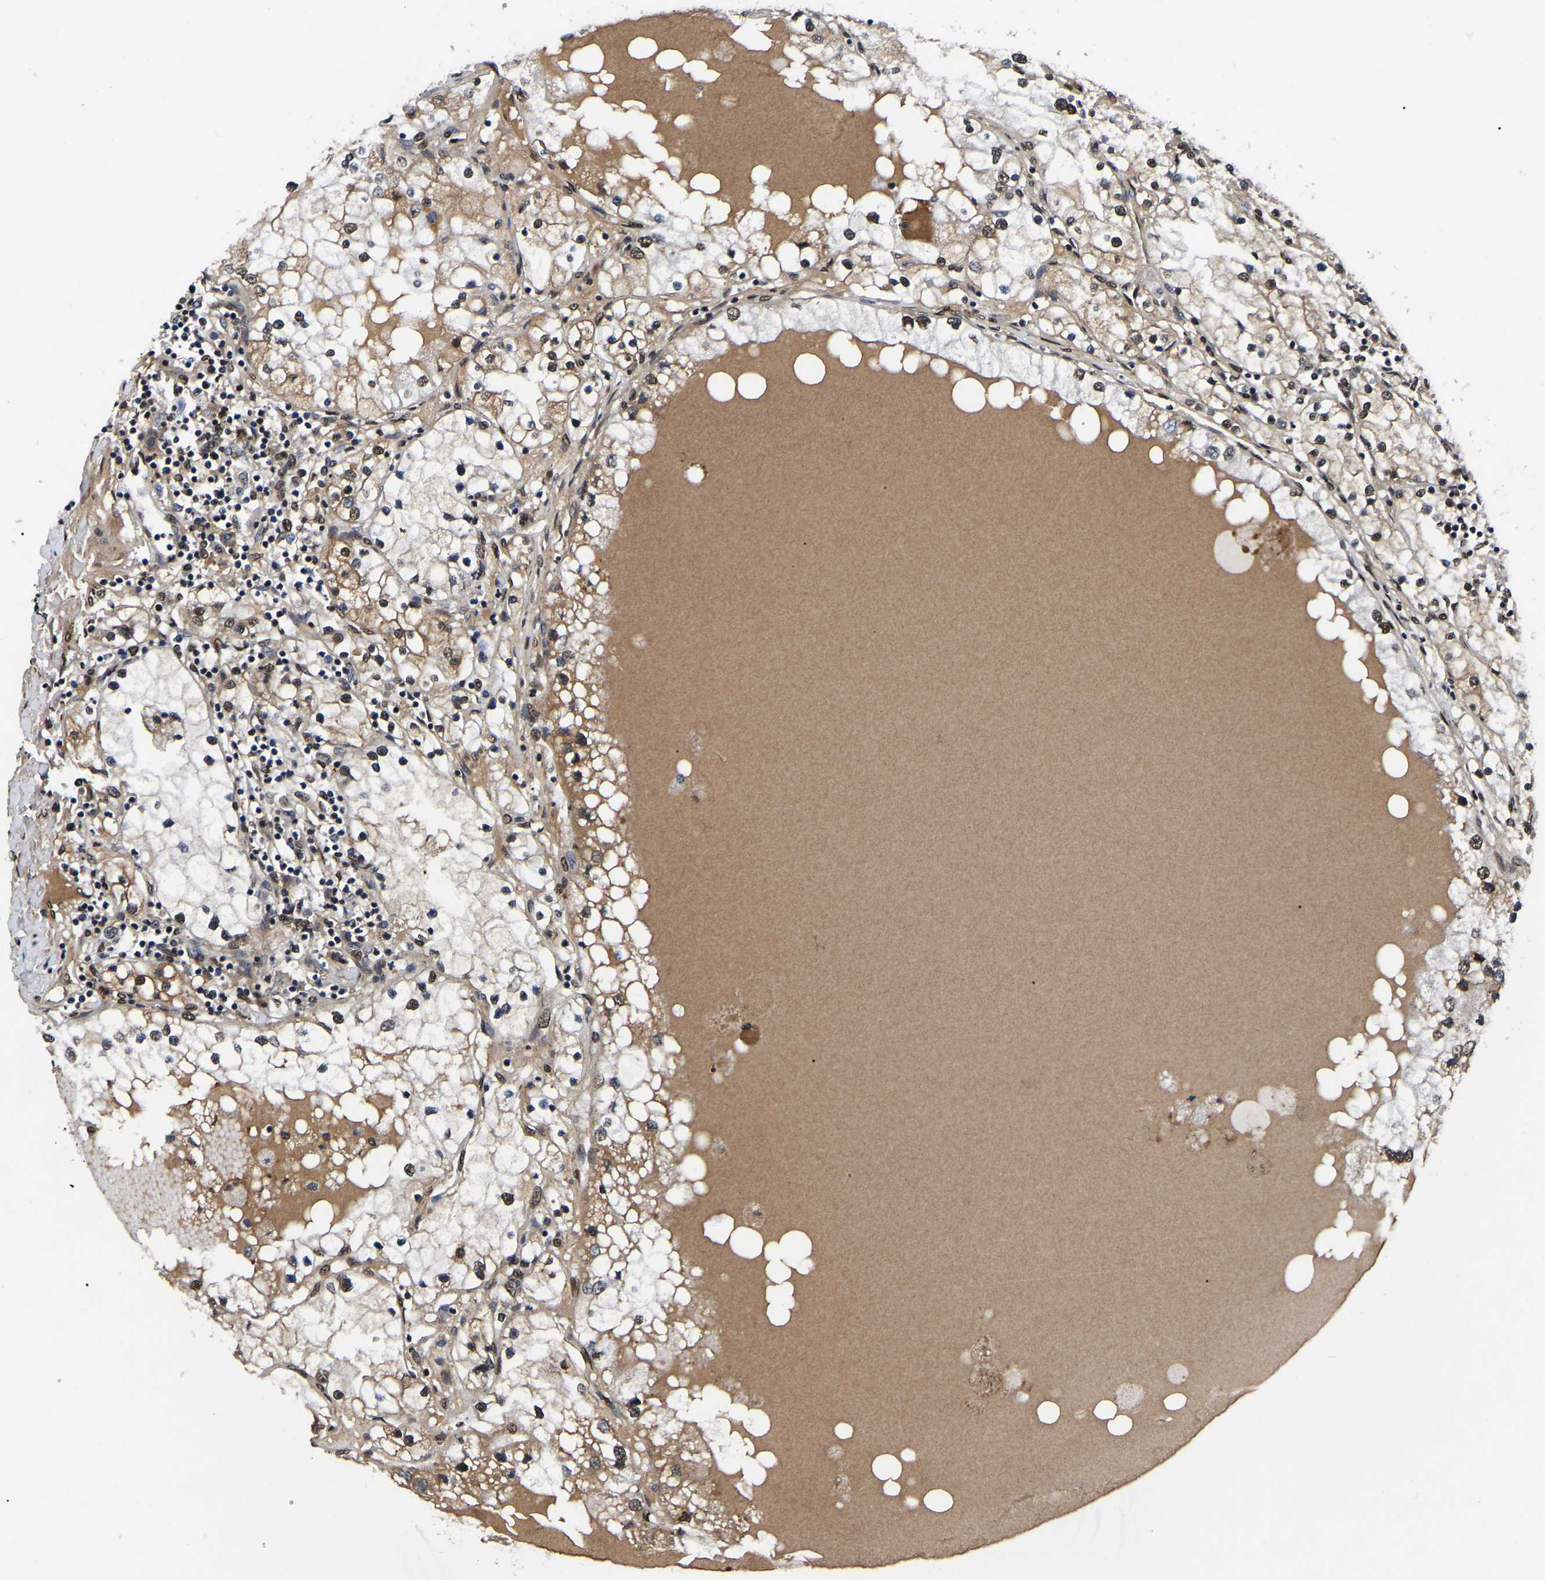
{"staining": {"intensity": "moderate", "quantity": ">75%", "location": "cytoplasmic/membranous,nuclear"}, "tissue": "renal cancer", "cell_type": "Tumor cells", "image_type": "cancer", "snomed": [{"axis": "morphology", "description": "Adenocarcinoma, NOS"}, {"axis": "topography", "description": "Kidney"}], "caption": "Human renal cancer stained with a brown dye displays moderate cytoplasmic/membranous and nuclear positive positivity in about >75% of tumor cells.", "gene": "TRIM35", "patient": {"sex": "male", "age": 68}}